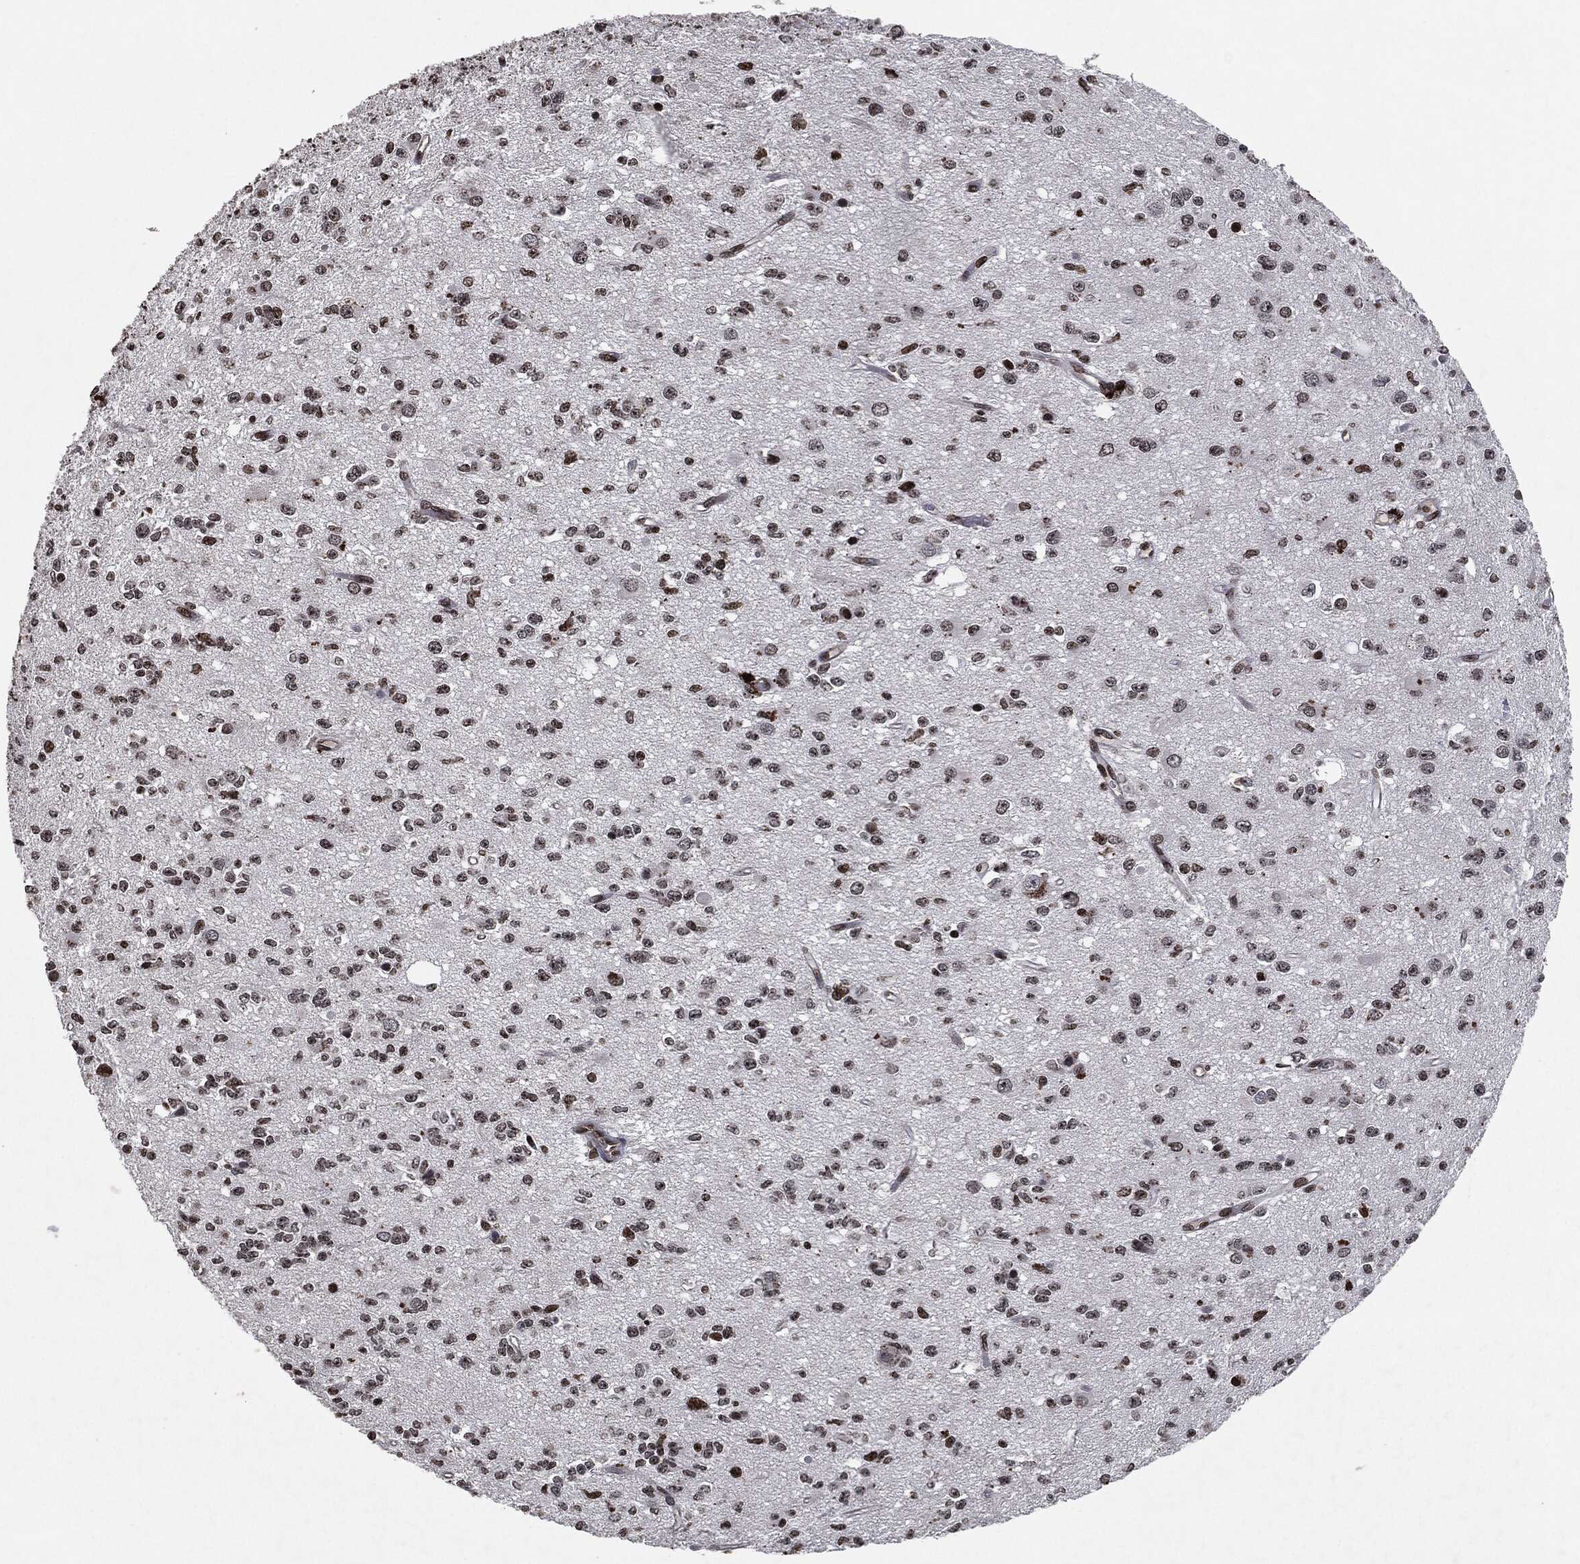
{"staining": {"intensity": "strong", "quantity": "25%-75%", "location": "nuclear"}, "tissue": "glioma", "cell_type": "Tumor cells", "image_type": "cancer", "snomed": [{"axis": "morphology", "description": "Glioma, malignant, Low grade"}, {"axis": "topography", "description": "Brain"}], "caption": "An immunohistochemistry histopathology image of neoplastic tissue is shown. Protein staining in brown highlights strong nuclear positivity in malignant glioma (low-grade) within tumor cells.", "gene": "JUN", "patient": {"sex": "female", "age": 45}}